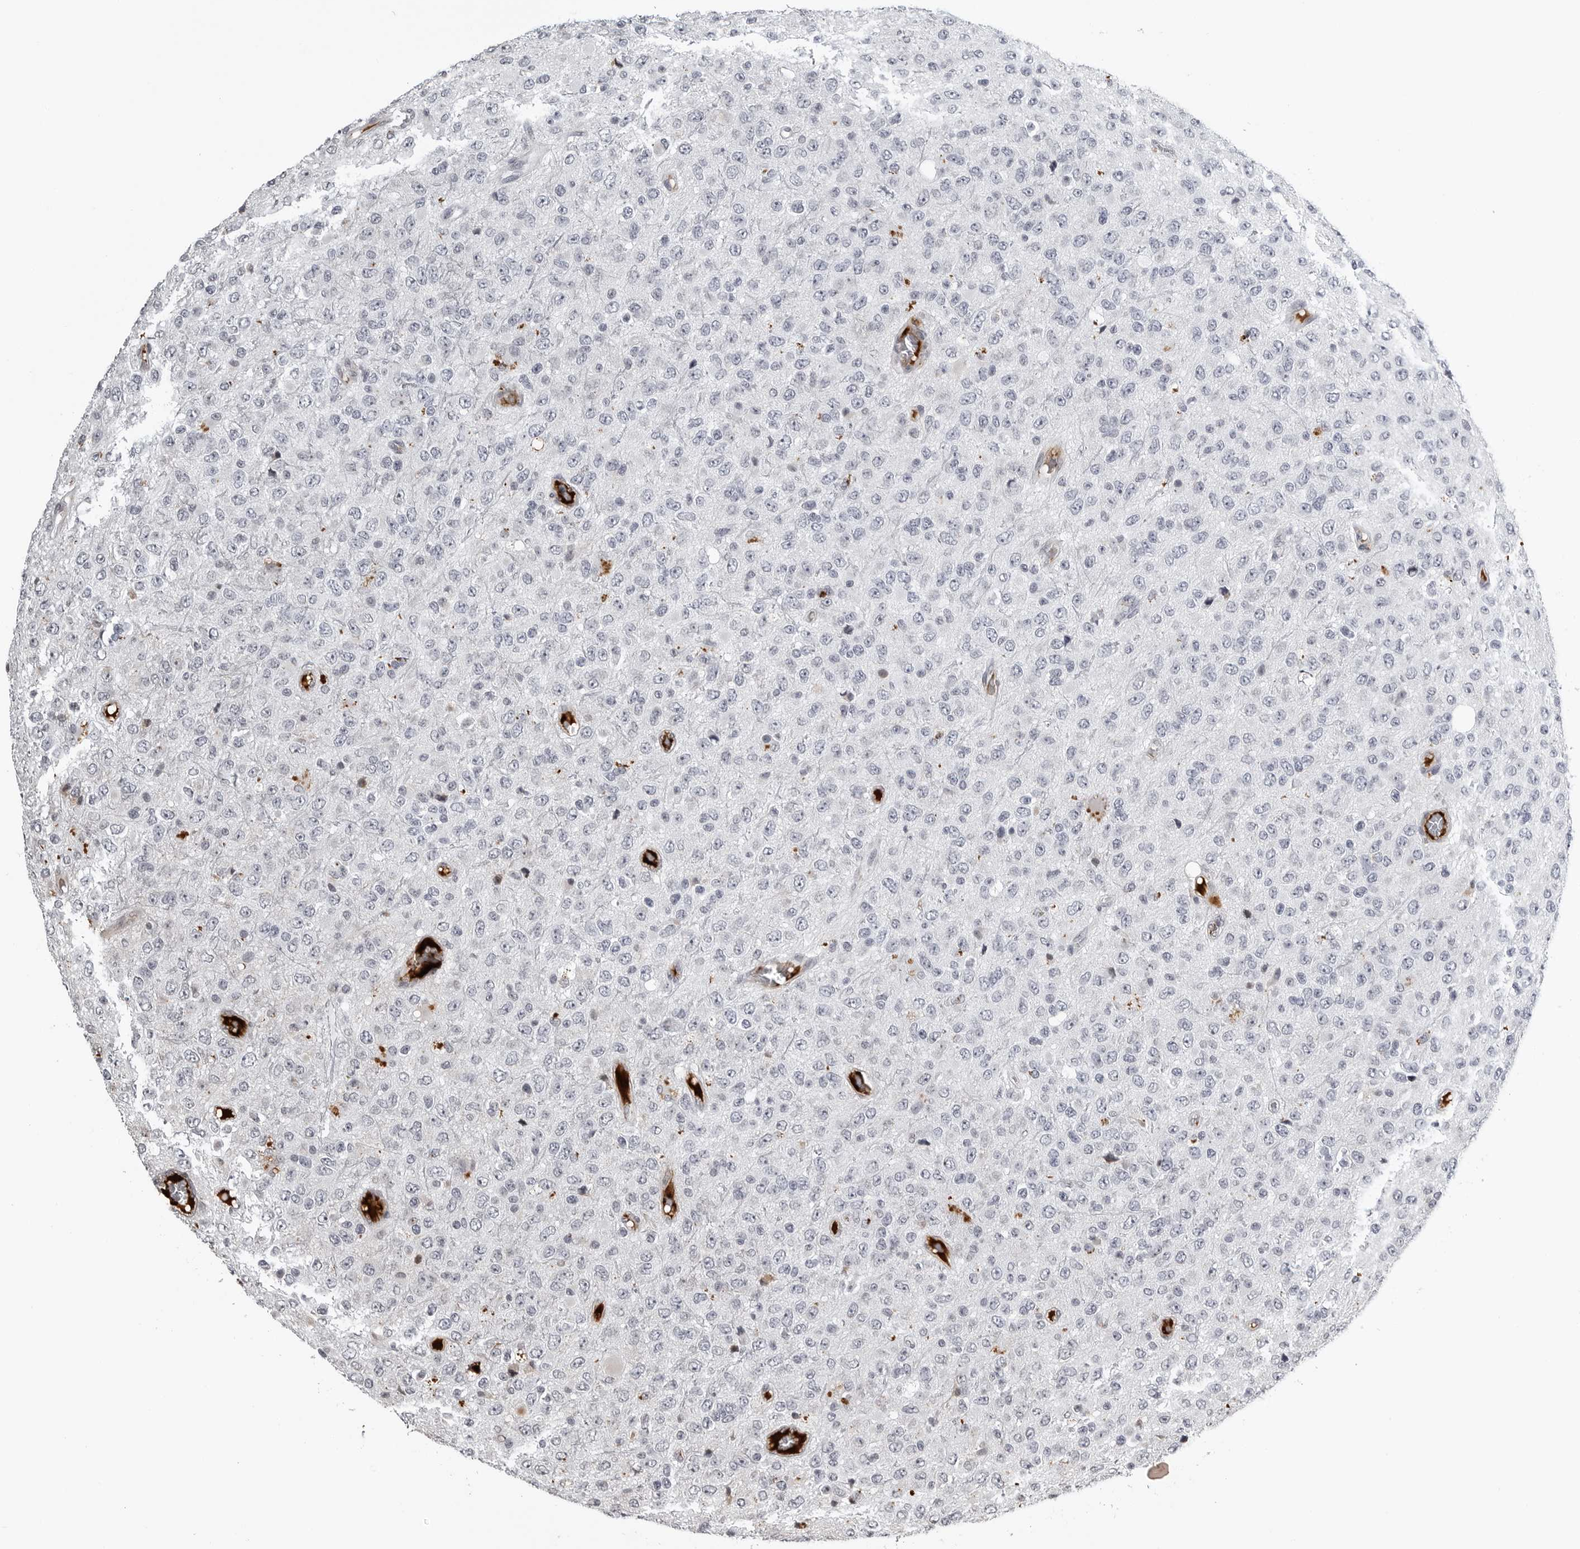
{"staining": {"intensity": "negative", "quantity": "none", "location": "none"}, "tissue": "glioma", "cell_type": "Tumor cells", "image_type": "cancer", "snomed": [{"axis": "morphology", "description": "Glioma, malignant, High grade"}, {"axis": "topography", "description": "pancreas cauda"}], "caption": "High power microscopy photomicrograph of an IHC micrograph of high-grade glioma (malignant), revealing no significant staining in tumor cells. The staining was performed using DAB (3,3'-diaminobenzidine) to visualize the protein expression in brown, while the nuclei were stained in blue with hematoxylin (Magnification: 20x).", "gene": "CXCR5", "patient": {"sex": "male", "age": 60}}